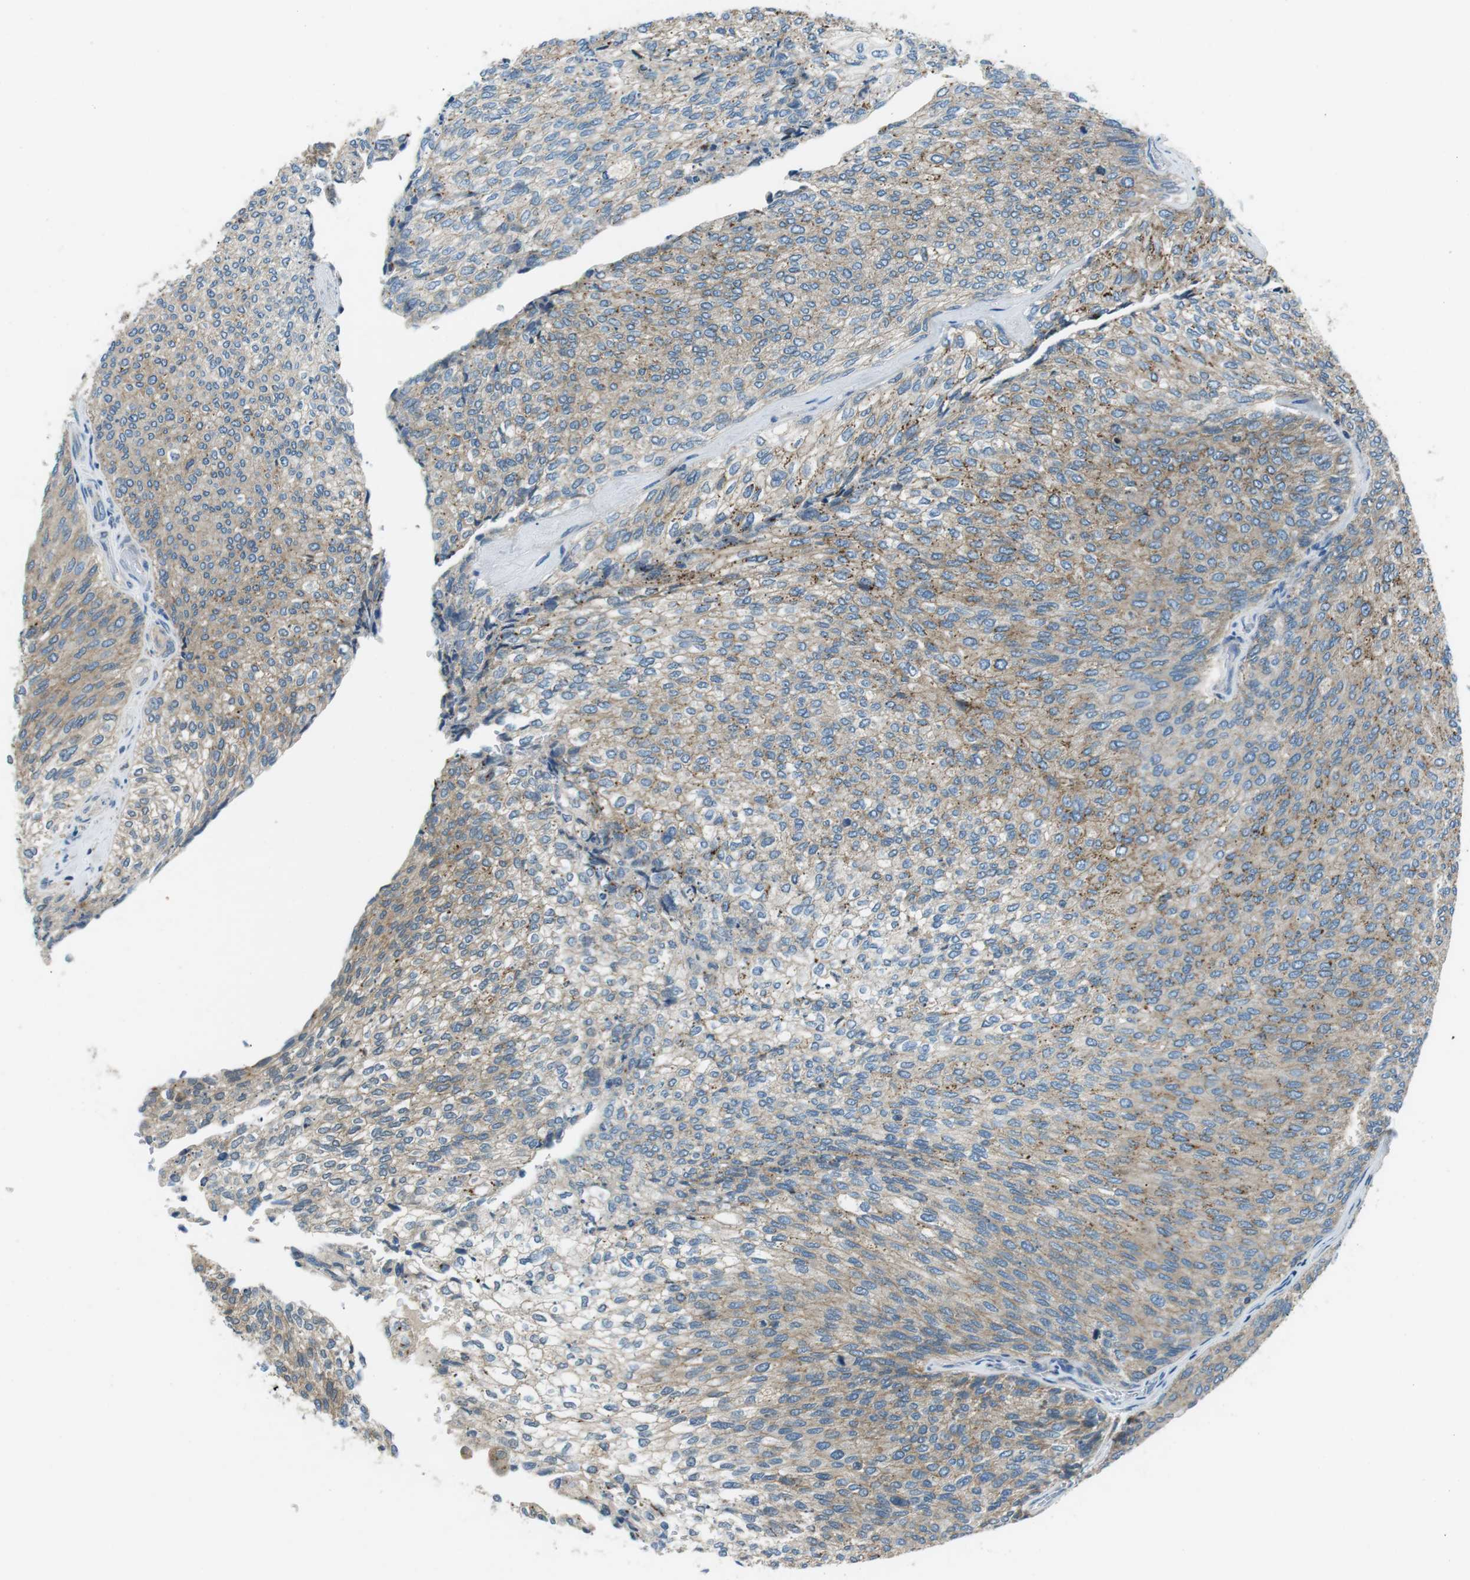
{"staining": {"intensity": "moderate", "quantity": "25%-75%", "location": "cytoplasmic/membranous"}, "tissue": "urothelial cancer", "cell_type": "Tumor cells", "image_type": "cancer", "snomed": [{"axis": "morphology", "description": "Urothelial carcinoma, Low grade"}, {"axis": "topography", "description": "Urinary bladder"}], "caption": "A photomicrograph of low-grade urothelial carcinoma stained for a protein shows moderate cytoplasmic/membranous brown staining in tumor cells.", "gene": "FAM3B", "patient": {"sex": "female", "age": 79}}